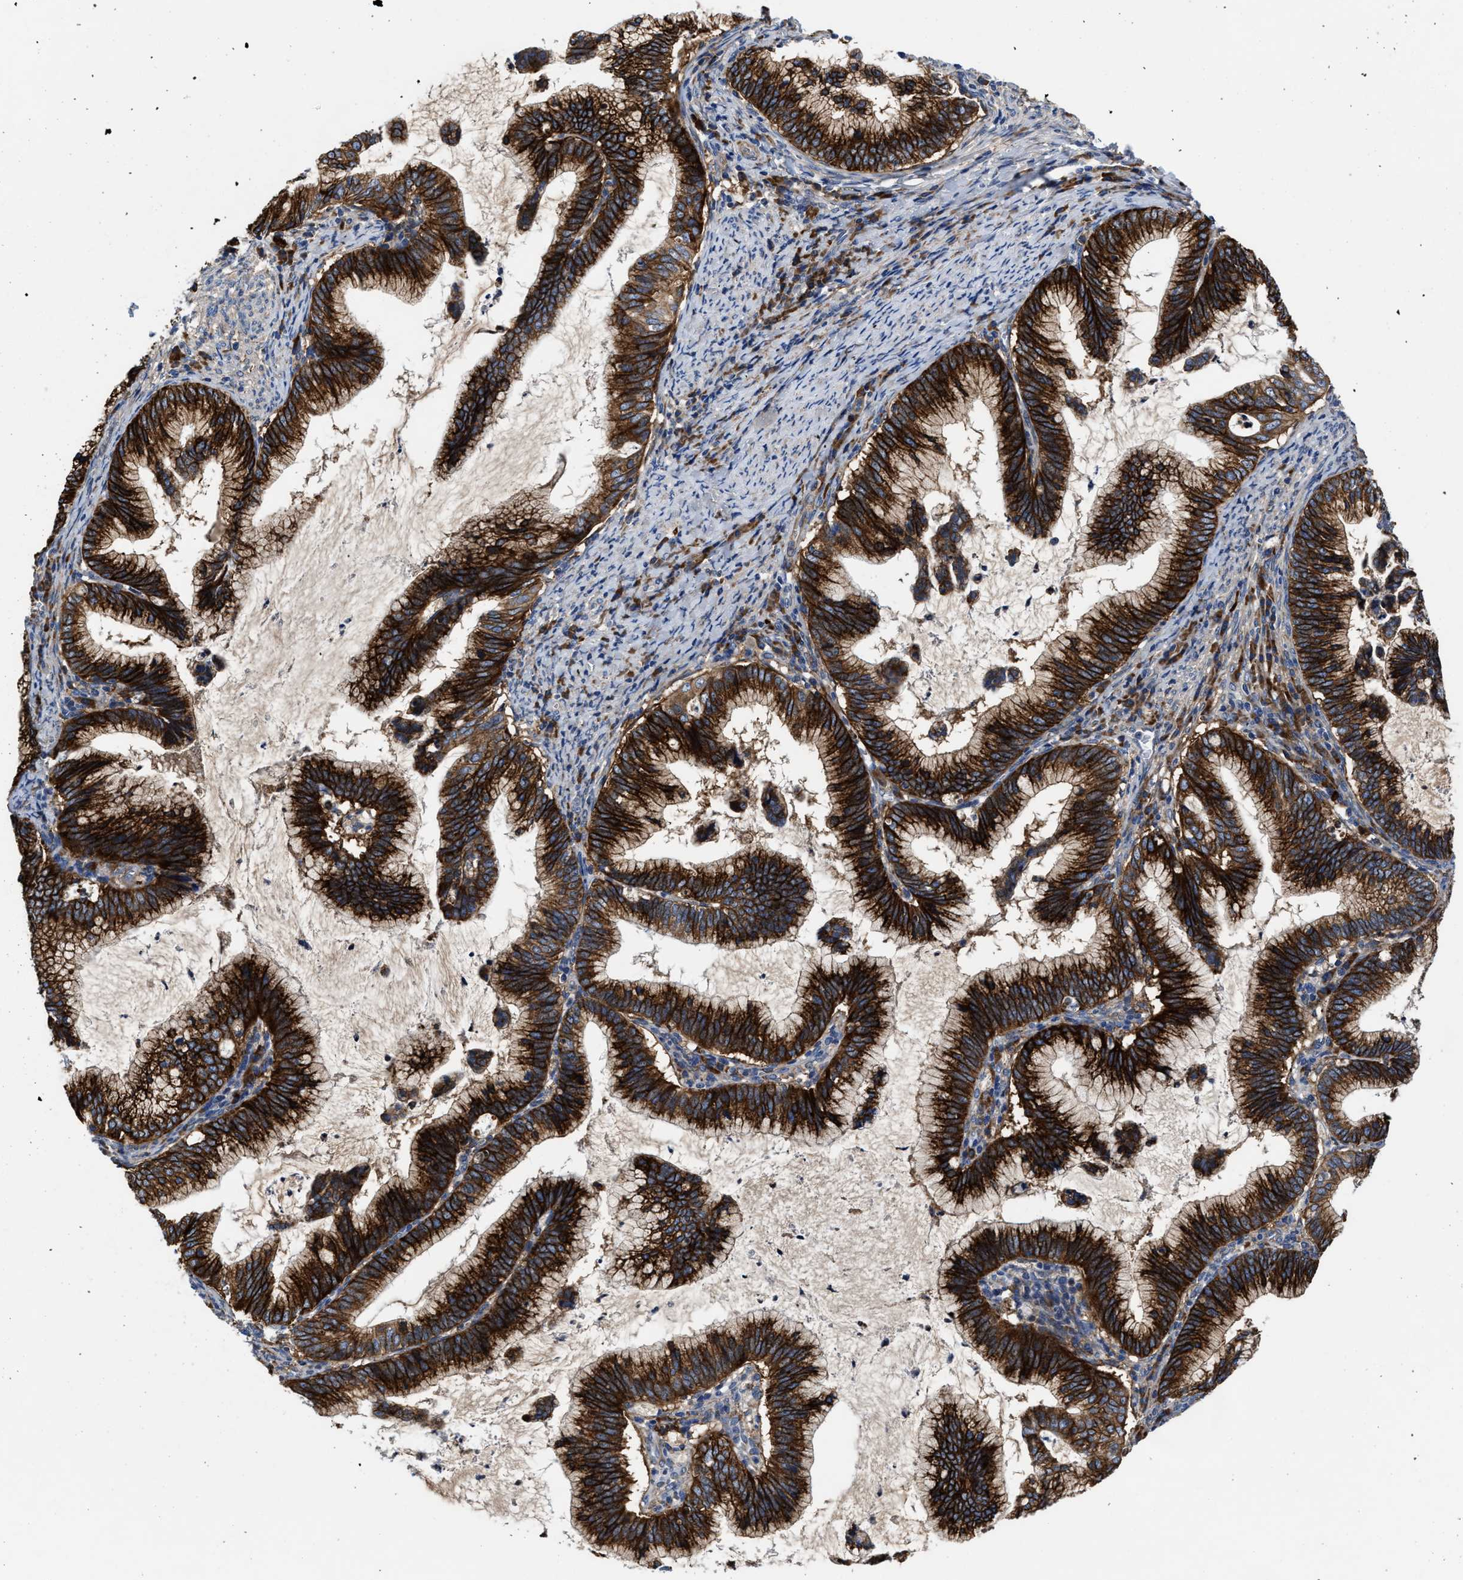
{"staining": {"intensity": "strong", "quantity": ">75%", "location": "cytoplasmic/membranous"}, "tissue": "cervical cancer", "cell_type": "Tumor cells", "image_type": "cancer", "snomed": [{"axis": "morphology", "description": "Adenocarcinoma, NOS"}, {"axis": "topography", "description": "Cervix"}], "caption": "Immunohistochemical staining of cervical adenocarcinoma displays high levels of strong cytoplasmic/membranous protein expression in about >75% of tumor cells.", "gene": "SLC12A2", "patient": {"sex": "female", "age": 36}}